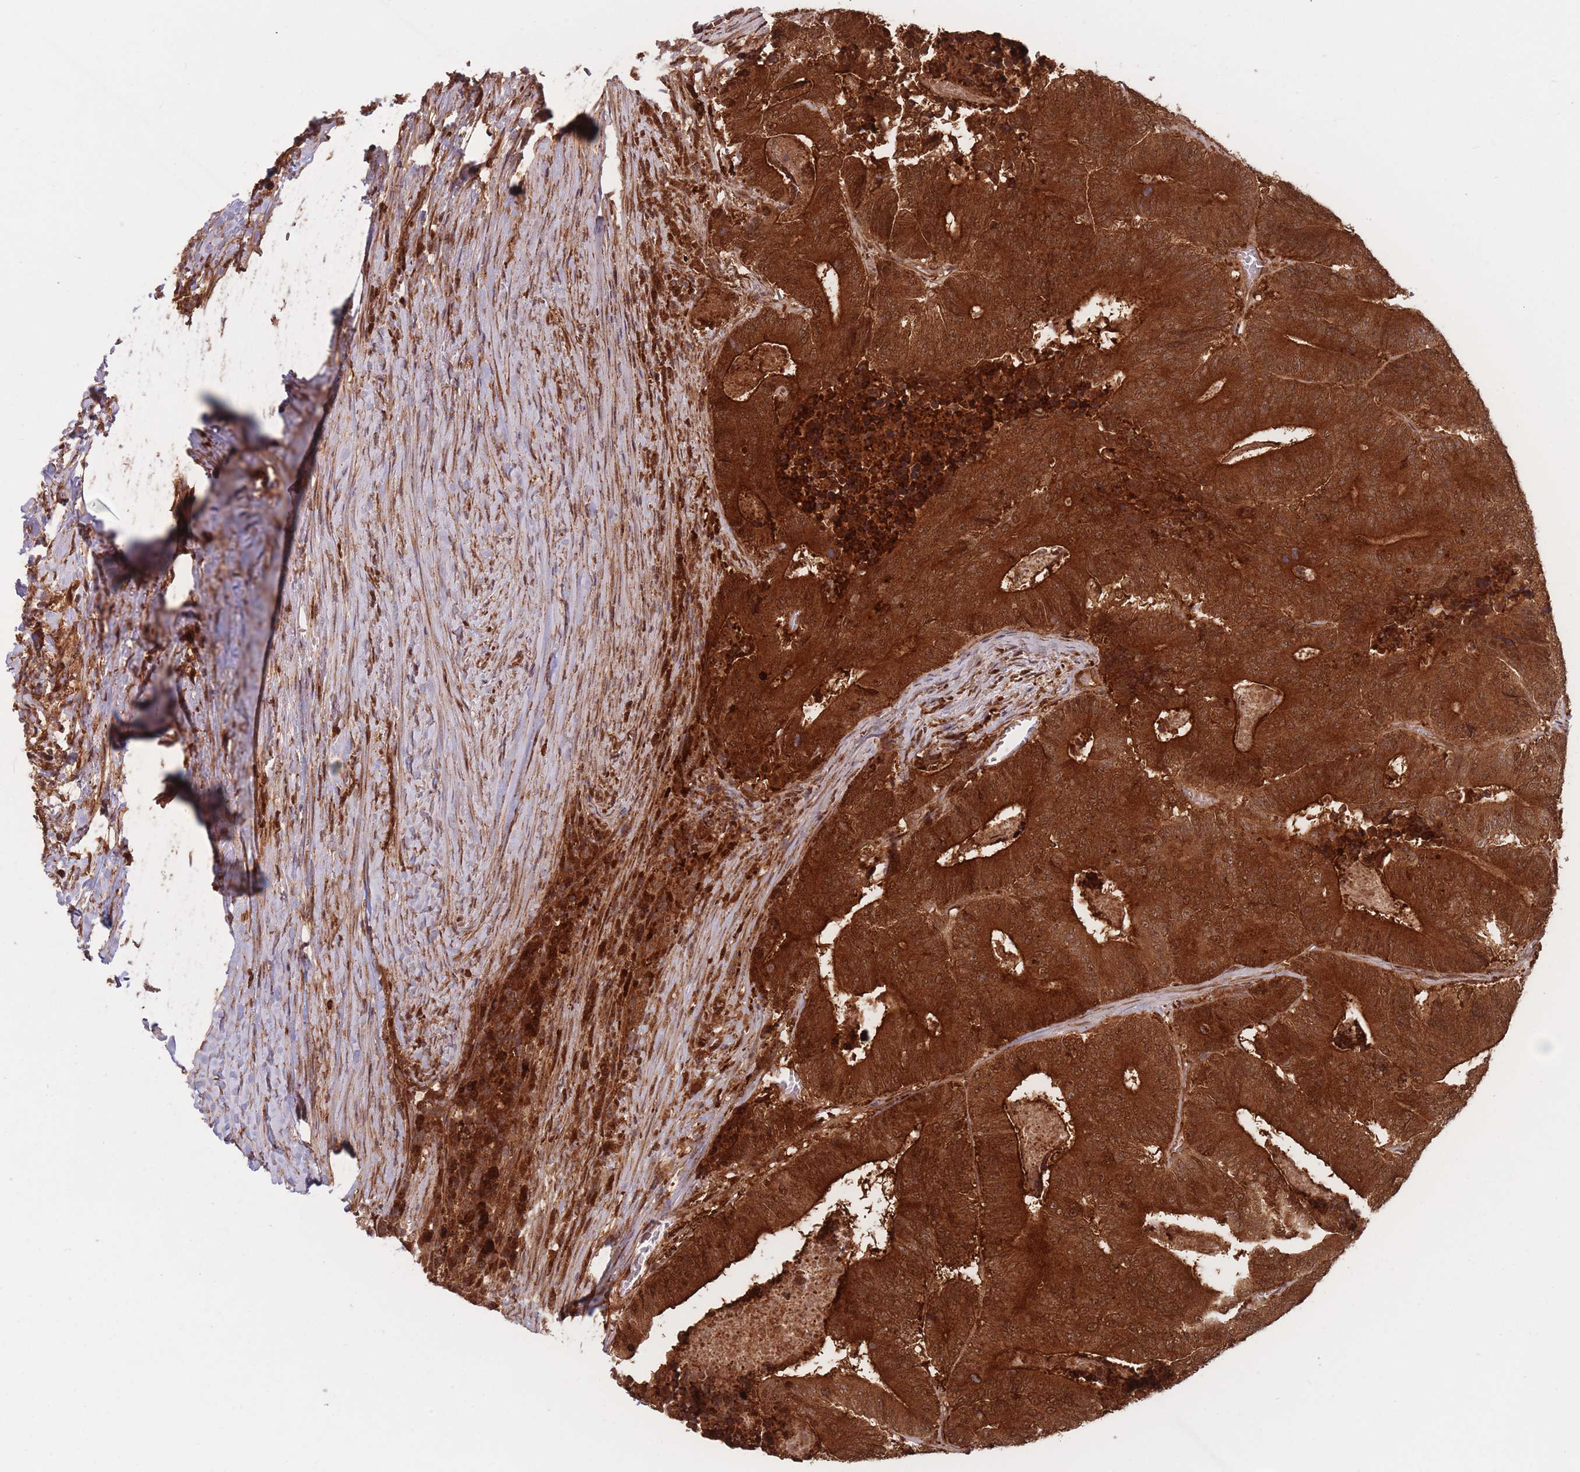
{"staining": {"intensity": "strong", "quantity": ">75%", "location": "cytoplasmic/membranous"}, "tissue": "colorectal cancer", "cell_type": "Tumor cells", "image_type": "cancer", "snomed": [{"axis": "morphology", "description": "Adenocarcinoma, NOS"}, {"axis": "topography", "description": "Colon"}], "caption": "Immunohistochemical staining of colorectal cancer (adenocarcinoma) reveals high levels of strong cytoplasmic/membranous protein staining in approximately >75% of tumor cells.", "gene": "PODXL2", "patient": {"sex": "male", "age": 83}}